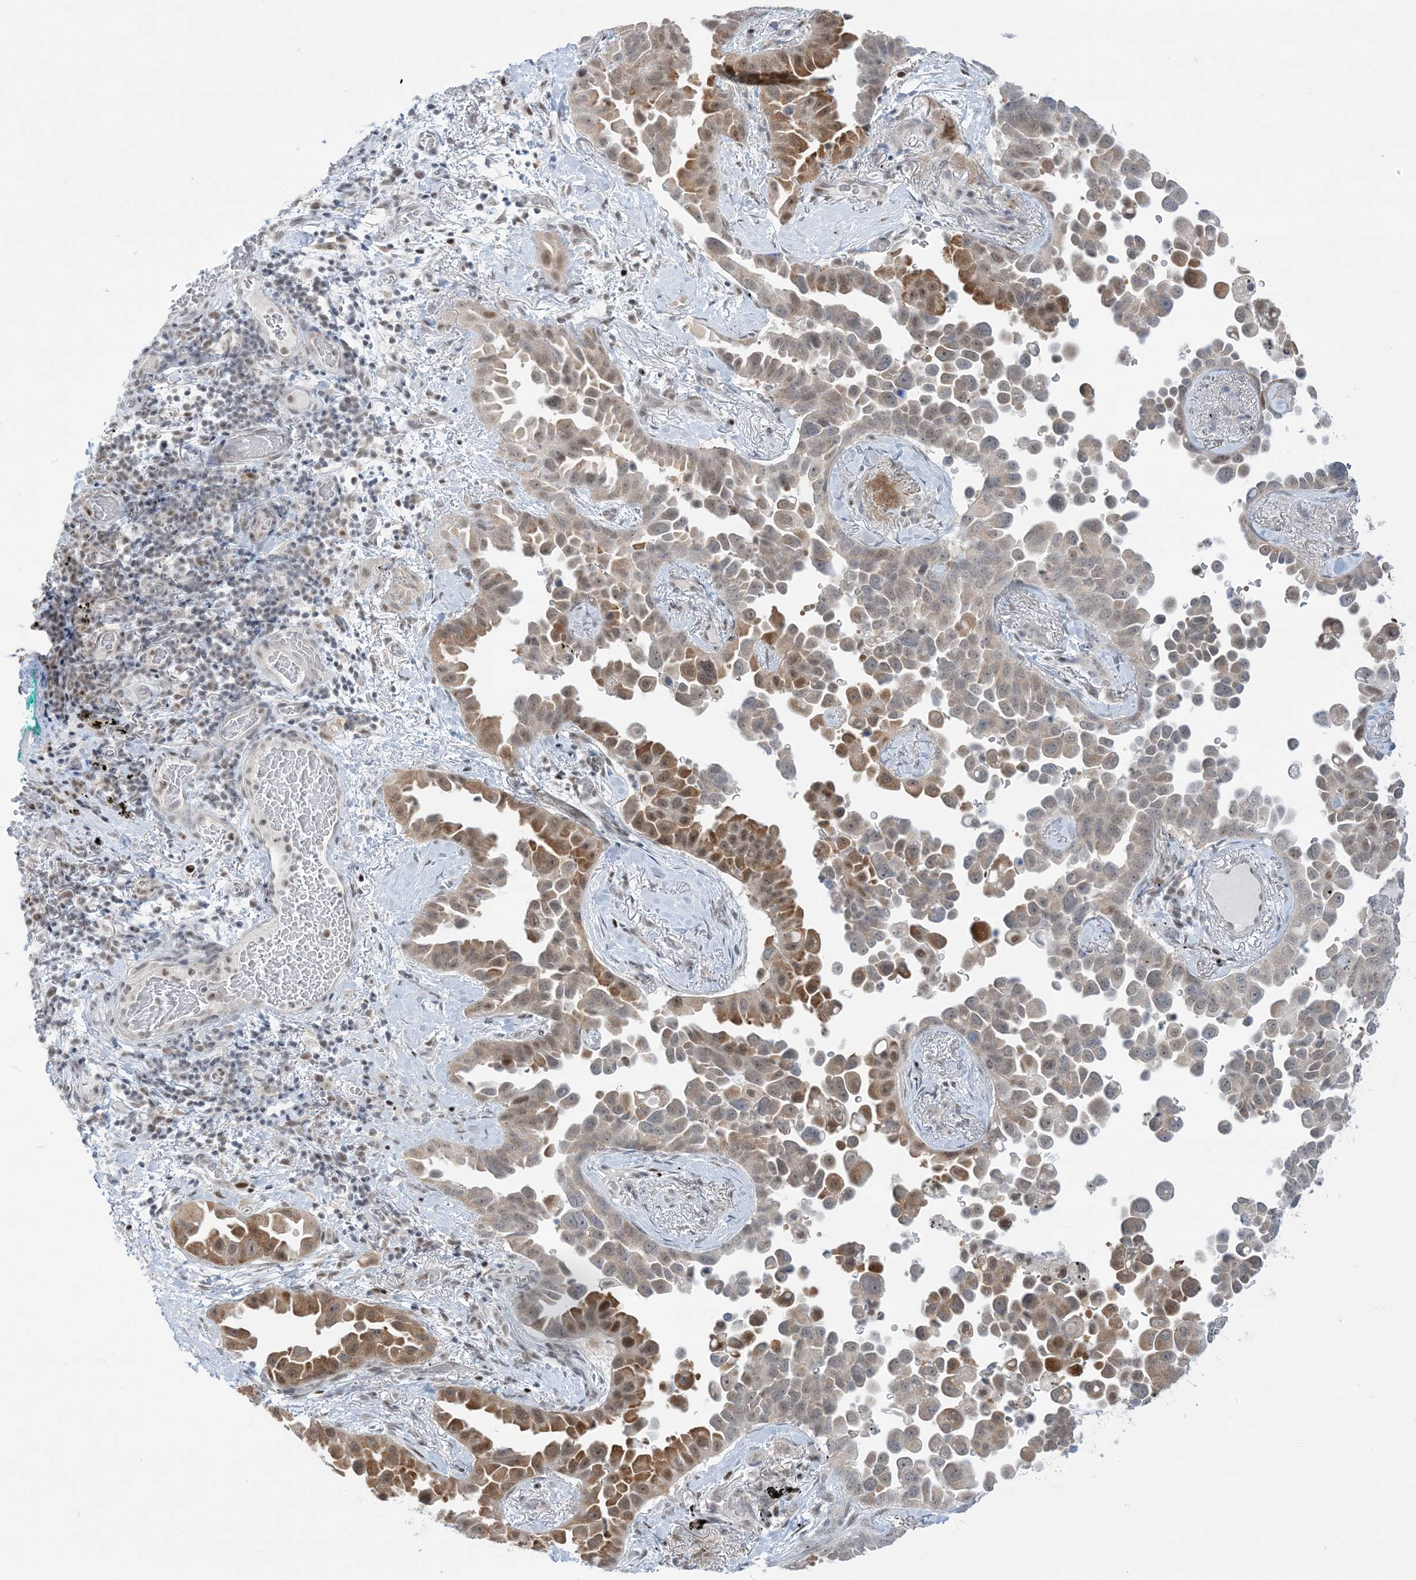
{"staining": {"intensity": "moderate", "quantity": "25%-75%", "location": "cytoplasmic/membranous,nuclear"}, "tissue": "lung cancer", "cell_type": "Tumor cells", "image_type": "cancer", "snomed": [{"axis": "morphology", "description": "Adenocarcinoma, NOS"}, {"axis": "topography", "description": "Lung"}], "caption": "Human adenocarcinoma (lung) stained with a protein marker demonstrates moderate staining in tumor cells.", "gene": "TFPT", "patient": {"sex": "female", "age": 67}}